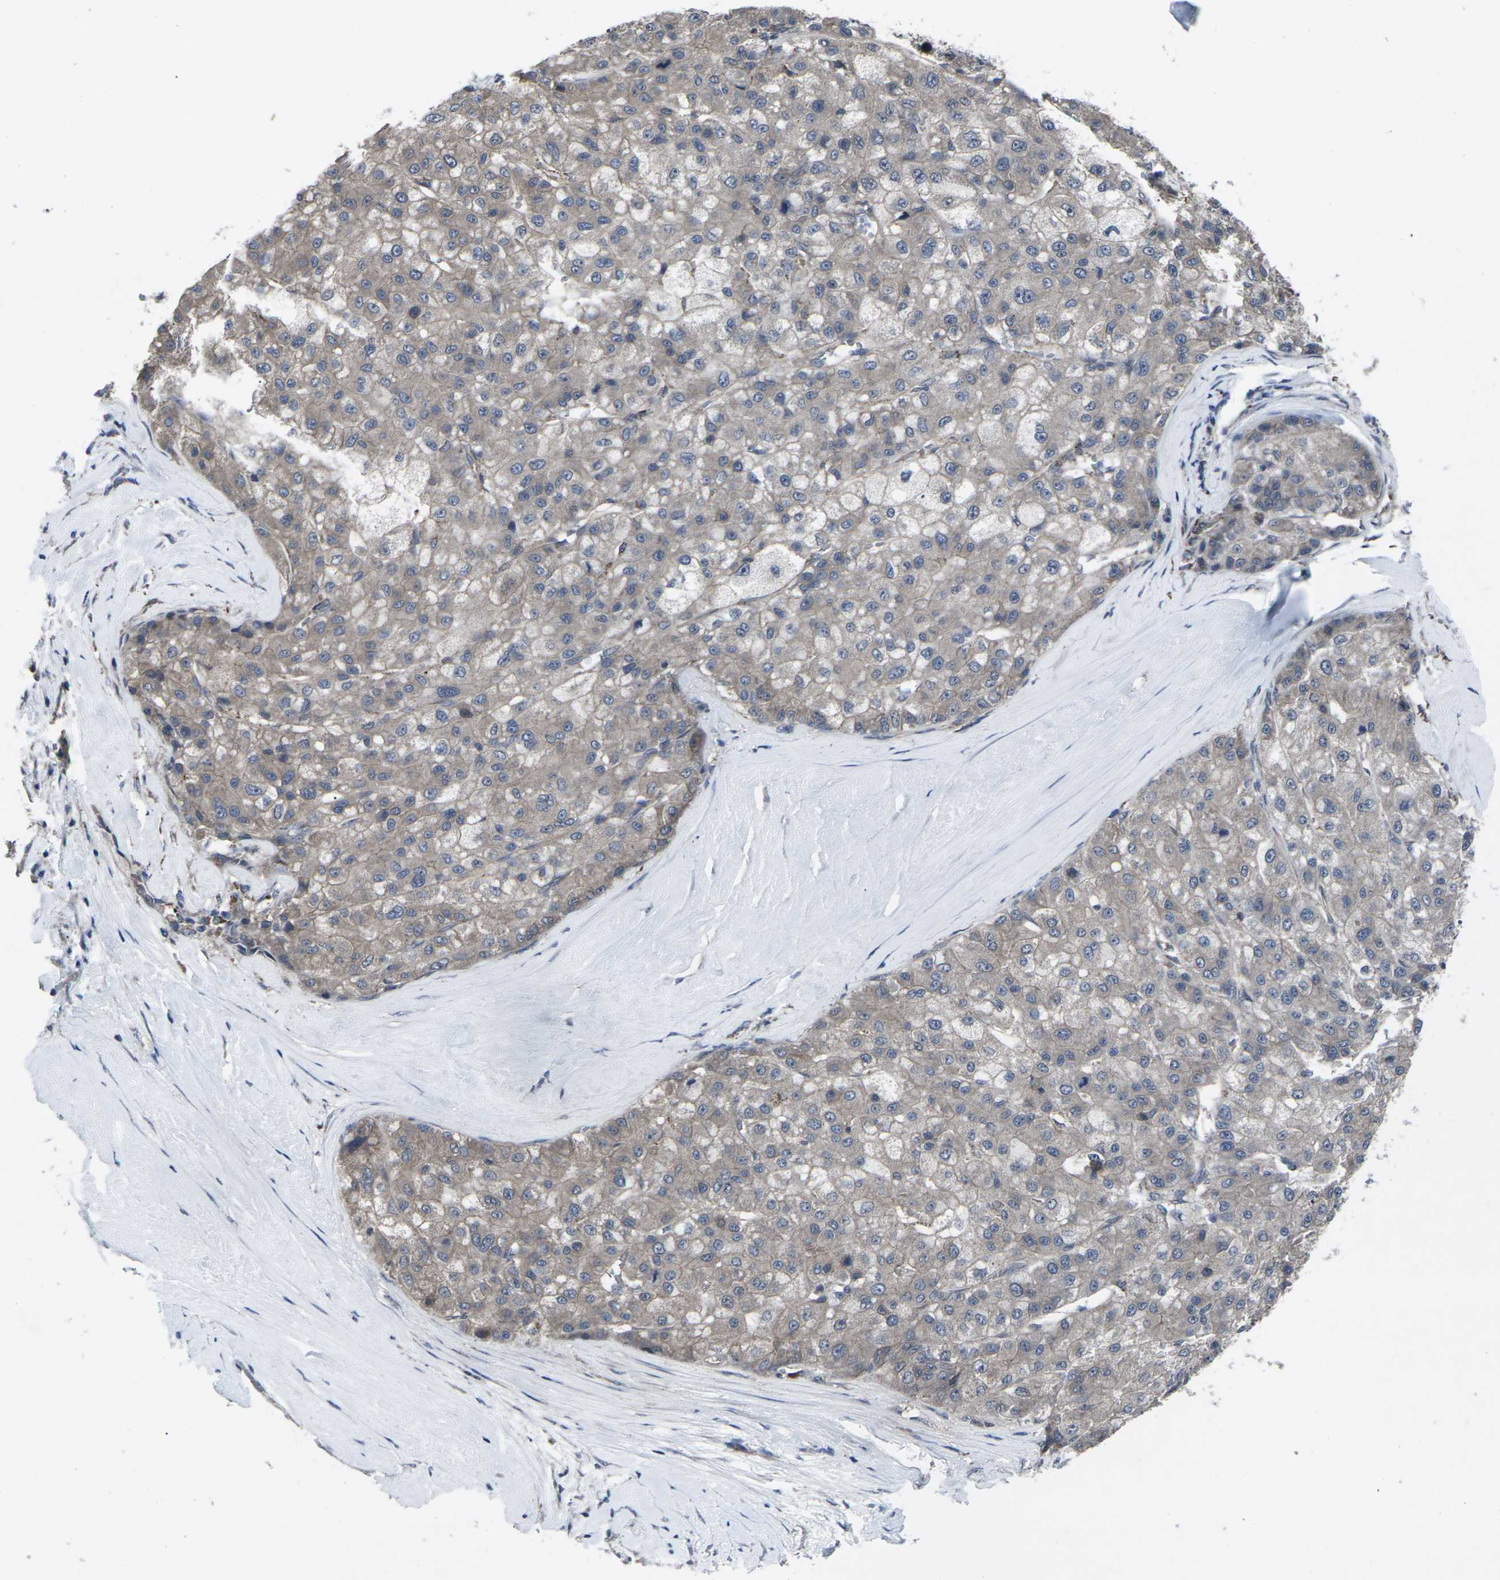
{"staining": {"intensity": "weak", "quantity": "25%-75%", "location": "cytoplasmic/membranous"}, "tissue": "liver cancer", "cell_type": "Tumor cells", "image_type": "cancer", "snomed": [{"axis": "morphology", "description": "Carcinoma, Hepatocellular, NOS"}, {"axis": "topography", "description": "Liver"}], "caption": "IHC histopathology image of human liver cancer (hepatocellular carcinoma) stained for a protein (brown), which shows low levels of weak cytoplasmic/membranous staining in about 25%-75% of tumor cells.", "gene": "MAPKAPK2", "patient": {"sex": "male", "age": 80}}